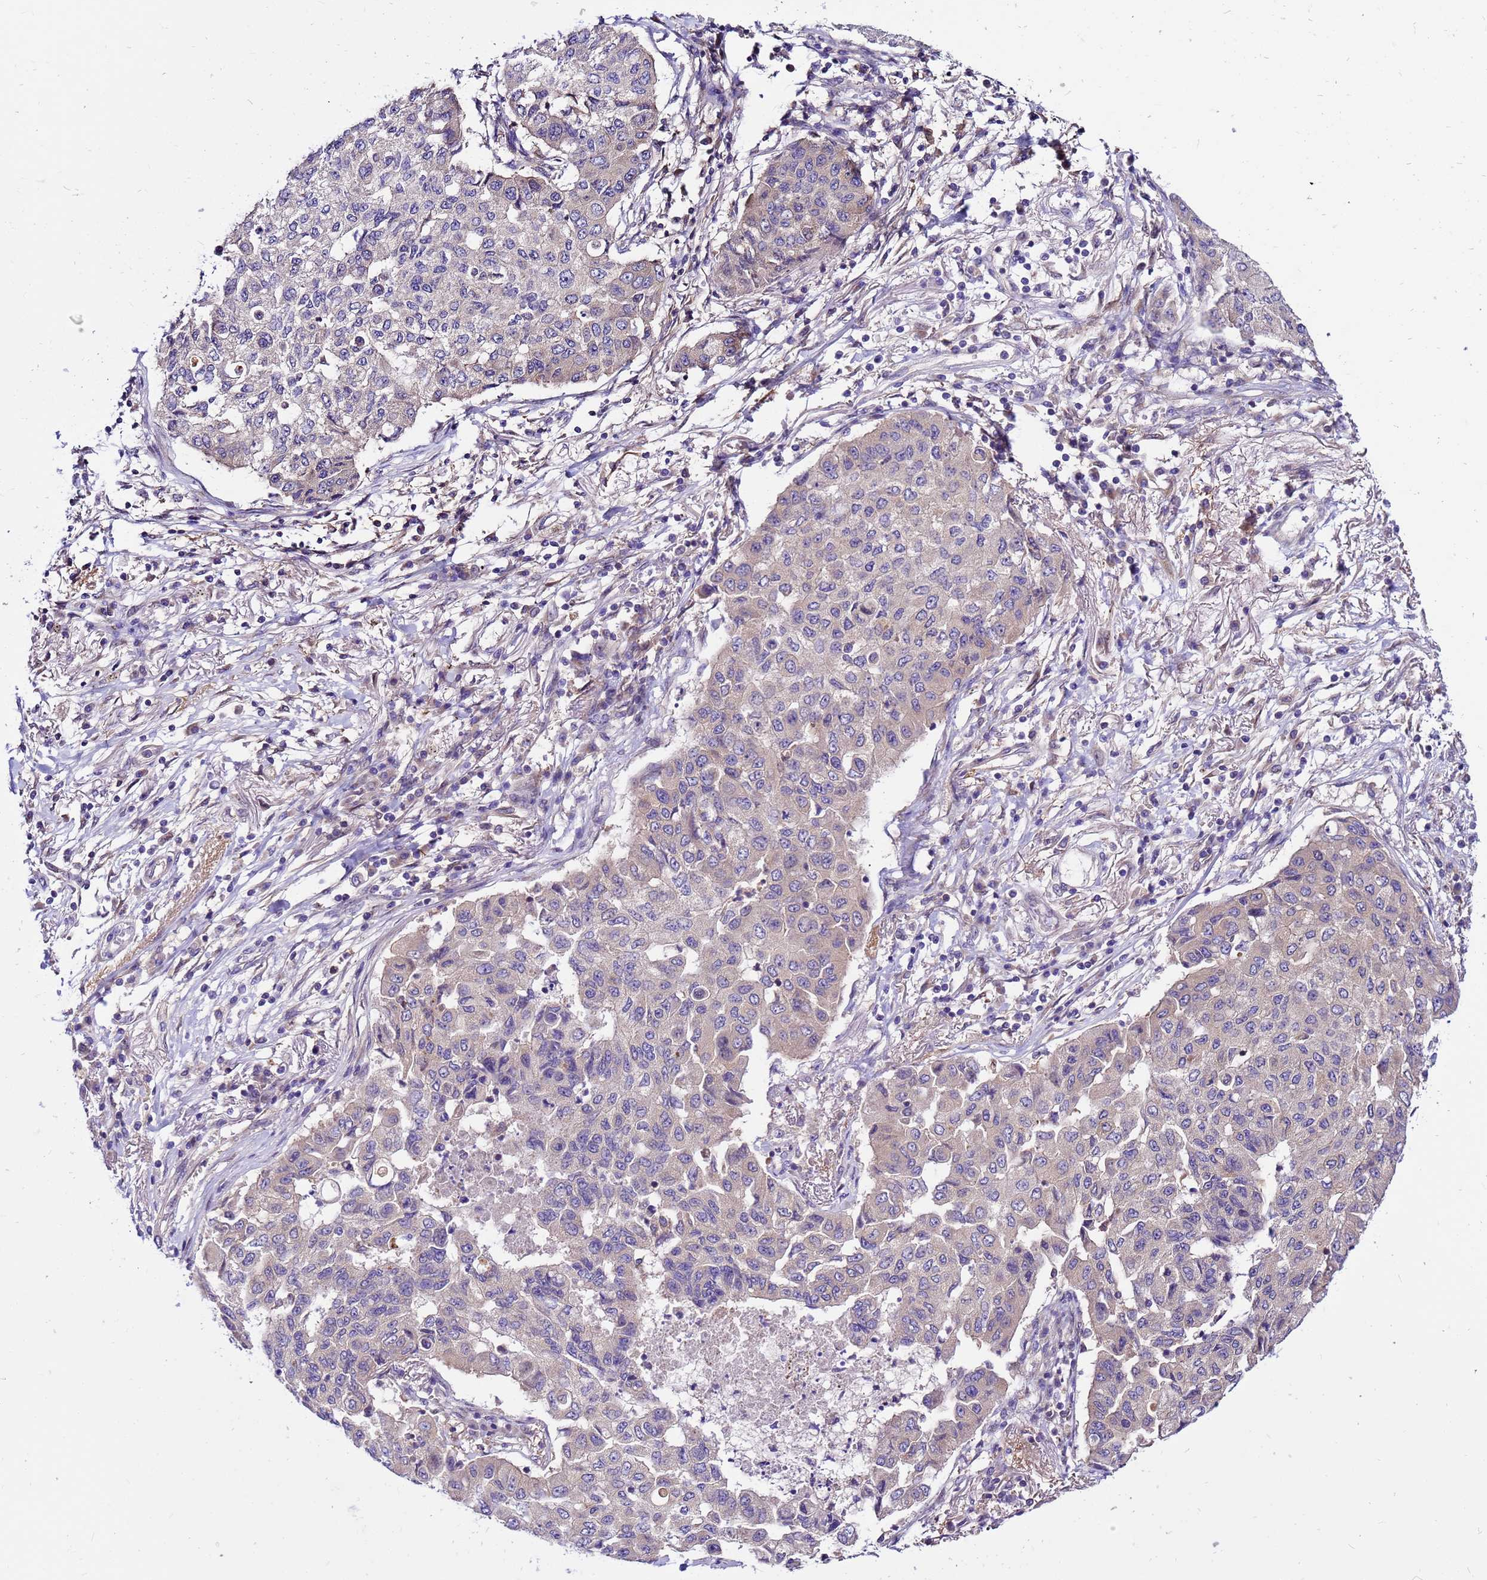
{"staining": {"intensity": "negative", "quantity": "none", "location": "none"}, "tissue": "lung cancer", "cell_type": "Tumor cells", "image_type": "cancer", "snomed": [{"axis": "morphology", "description": "Squamous cell carcinoma, NOS"}, {"axis": "topography", "description": "Lung"}], "caption": "Tumor cells show no significant staining in lung cancer (squamous cell carcinoma).", "gene": "GET3", "patient": {"sex": "male", "age": 74}}